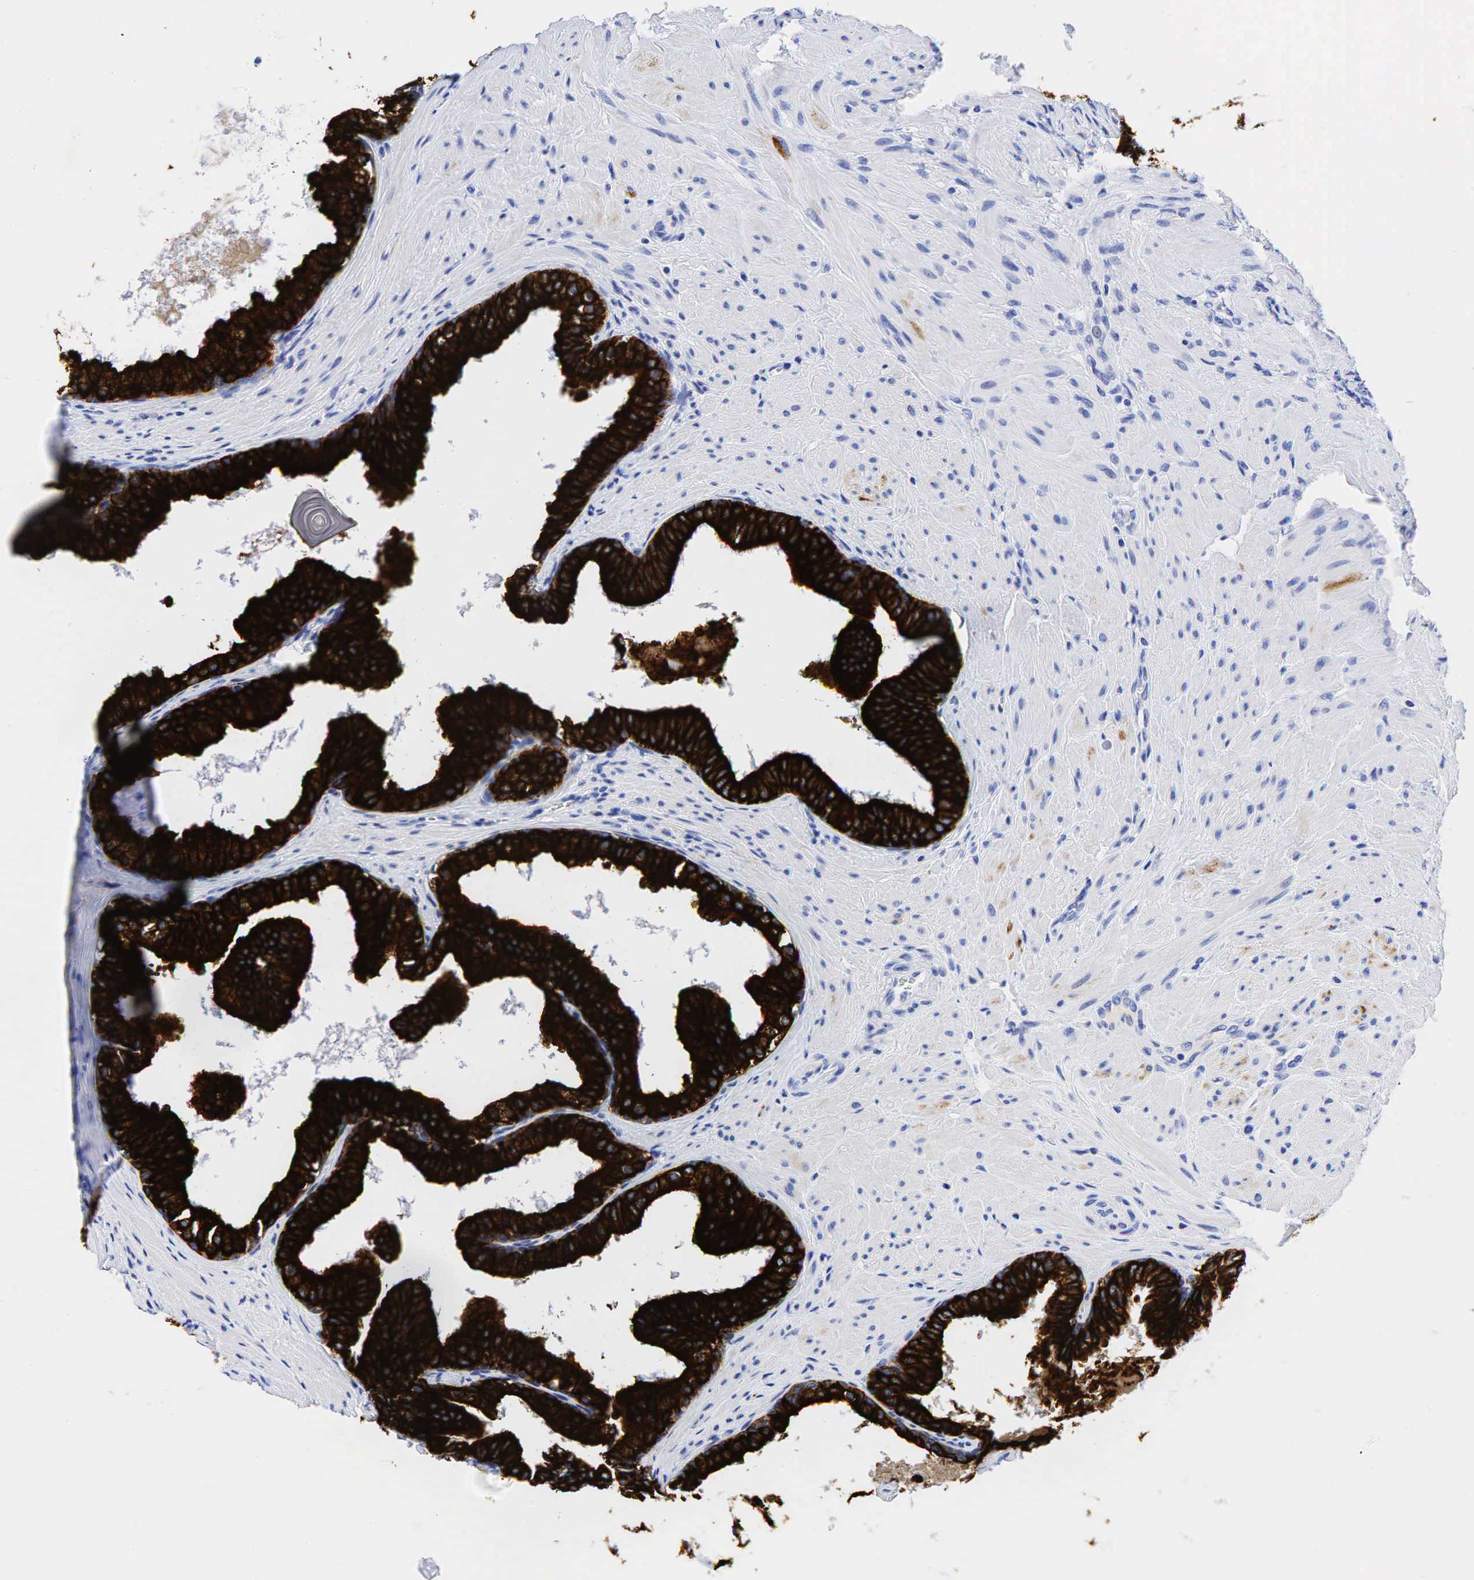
{"staining": {"intensity": "strong", "quantity": ">75%", "location": "cytoplasmic/membranous"}, "tissue": "prostate", "cell_type": "Glandular cells", "image_type": "normal", "snomed": [{"axis": "morphology", "description": "Normal tissue, NOS"}, {"axis": "topography", "description": "Prostate"}], "caption": "Glandular cells show high levels of strong cytoplasmic/membranous expression in about >75% of cells in benign prostate.", "gene": "KRT18", "patient": {"sex": "male", "age": 65}}